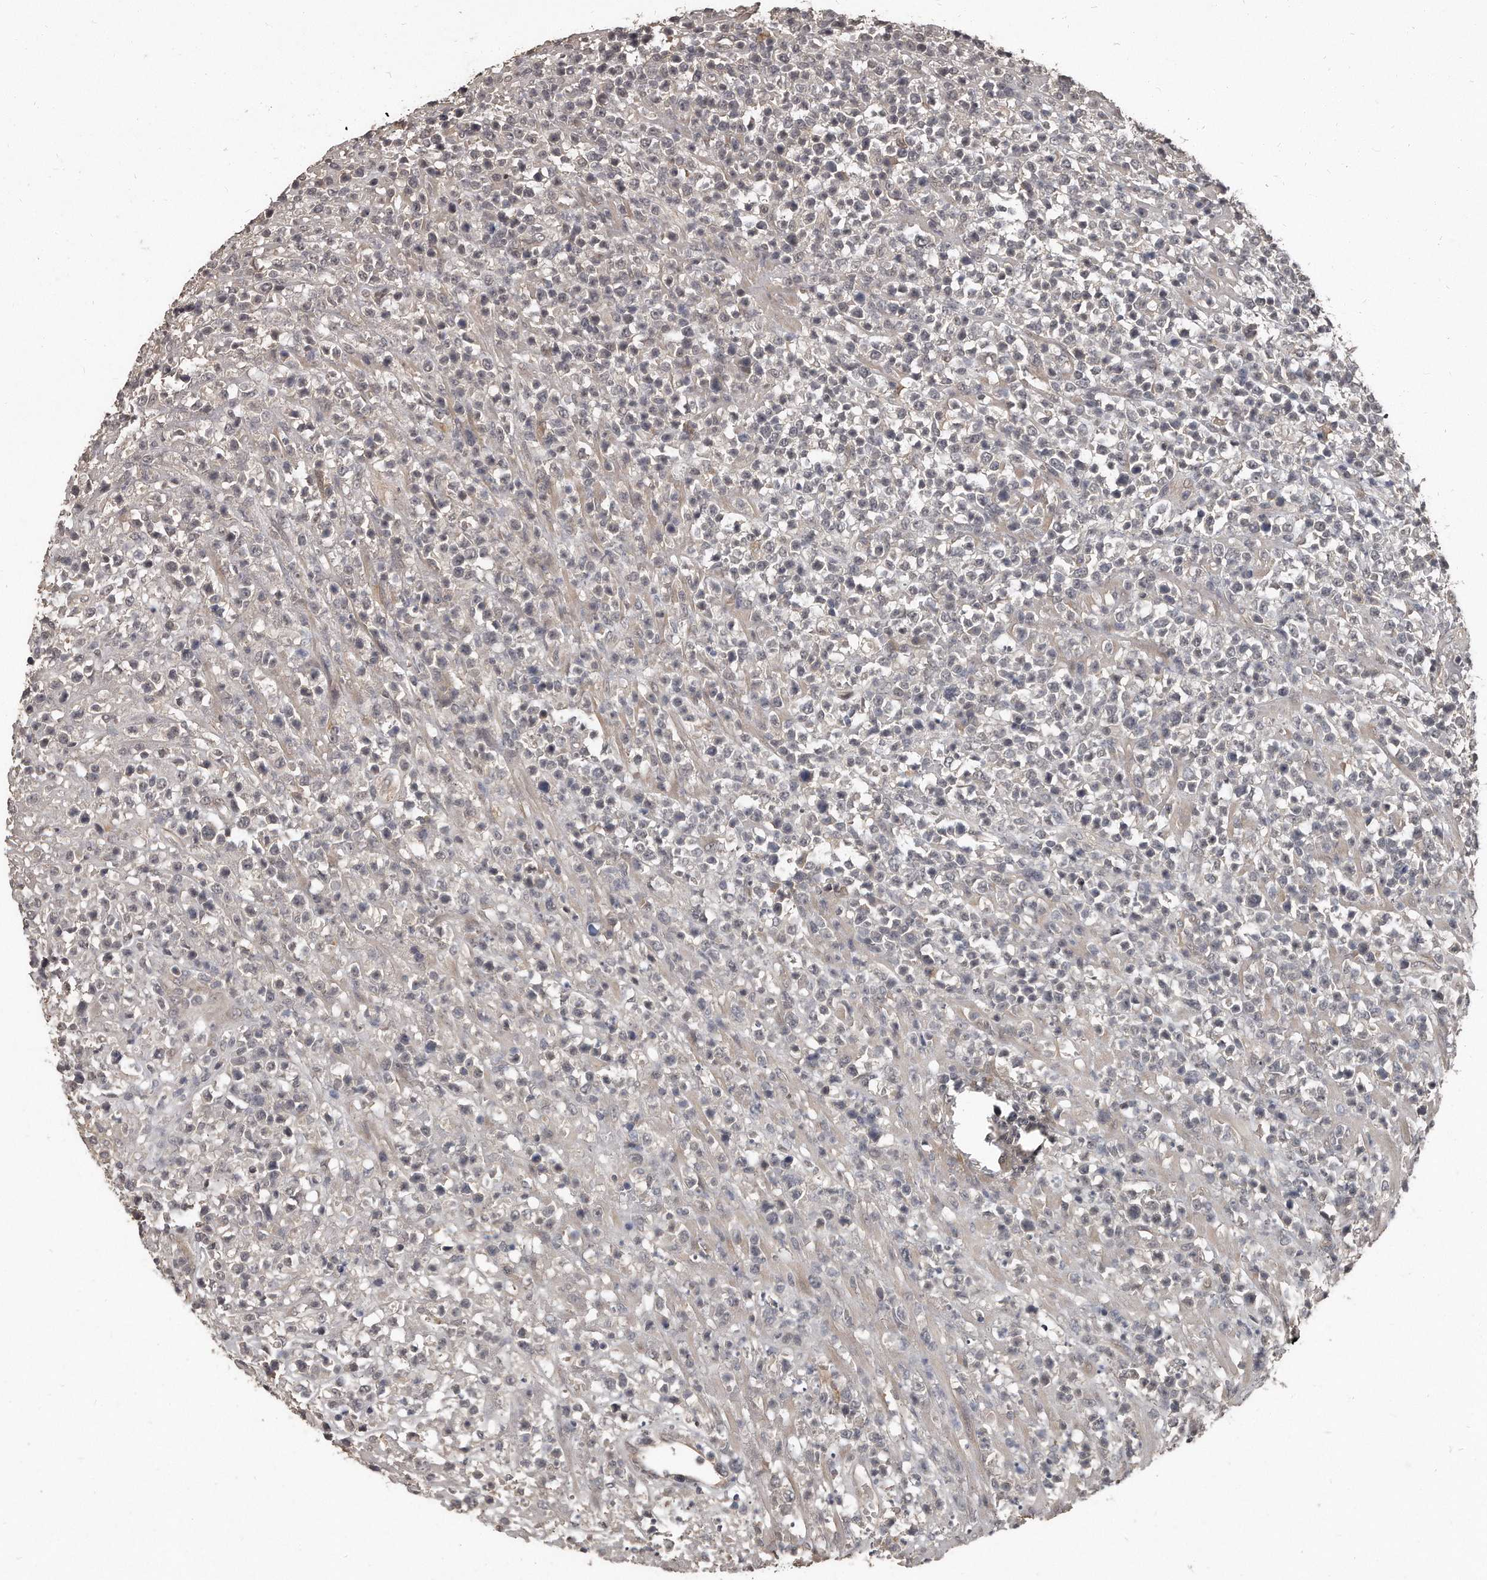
{"staining": {"intensity": "negative", "quantity": "none", "location": "none"}, "tissue": "lymphoma", "cell_type": "Tumor cells", "image_type": "cancer", "snomed": [{"axis": "morphology", "description": "Malignant lymphoma, non-Hodgkin's type, High grade"}, {"axis": "topography", "description": "Colon"}], "caption": "High magnification brightfield microscopy of malignant lymphoma, non-Hodgkin's type (high-grade) stained with DAB (brown) and counterstained with hematoxylin (blue): tumor cells show no significant staining.", "gene": "GRB10", "patient": {"sex": "female", "age": 53}}